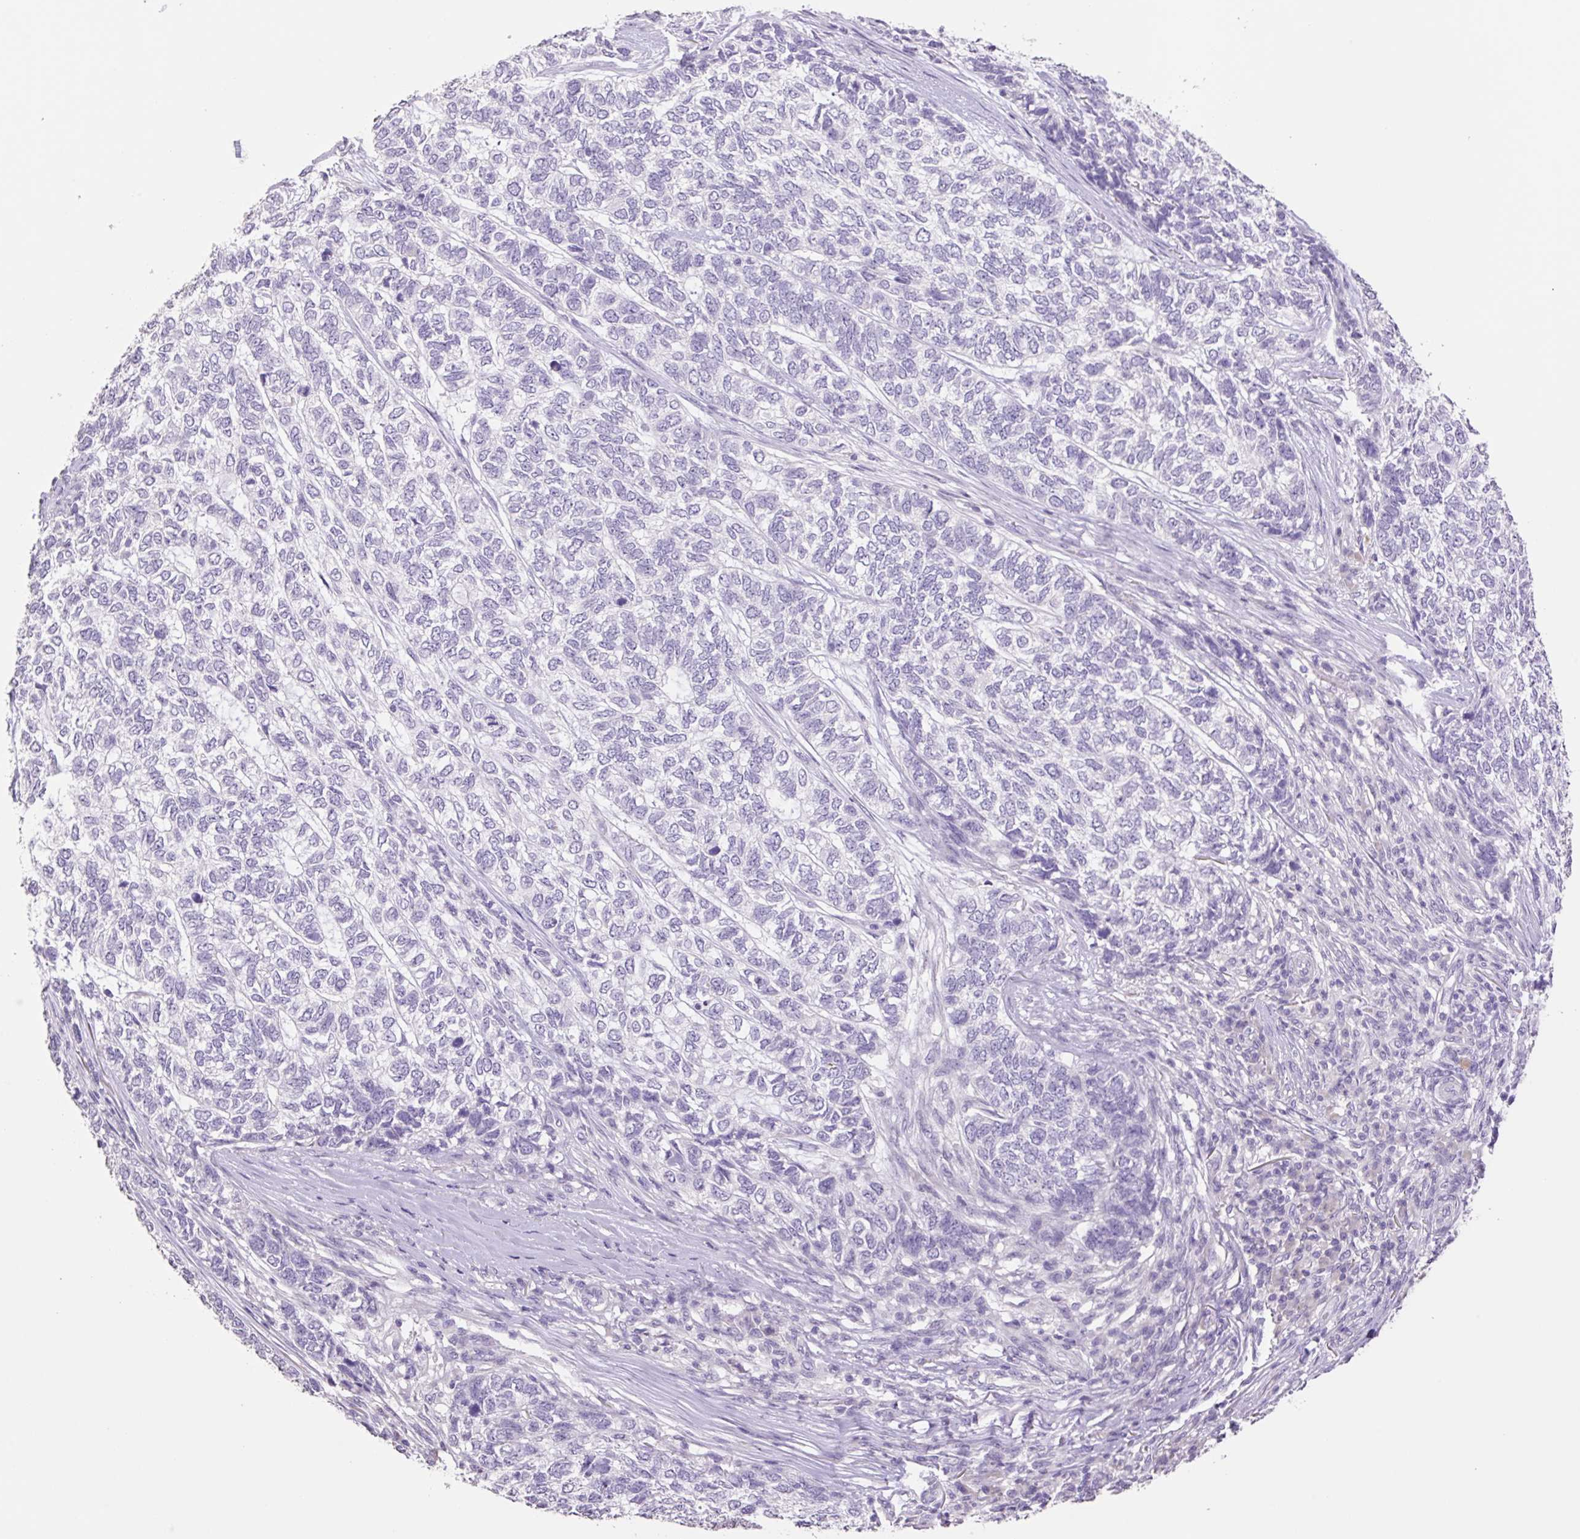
{"staining": {"intensity": "negative", "quantity": "none", "location": "none"}, "tissue": "skin cancer", "cell_type": "Tumor cells", "image_type": "cancer", "snomed": [{"axis": "morphology", "description": "Basal cell carcinoma"}, {"axis": "topography", "description": "Skin"}], "caption": "Basal cell carcinoma (skin) was stained to show a protein in brown. There is no significant positivity in tumor cells.", "gene": "HCRTR2", "patient": {"sex": "female", "age": 65}}